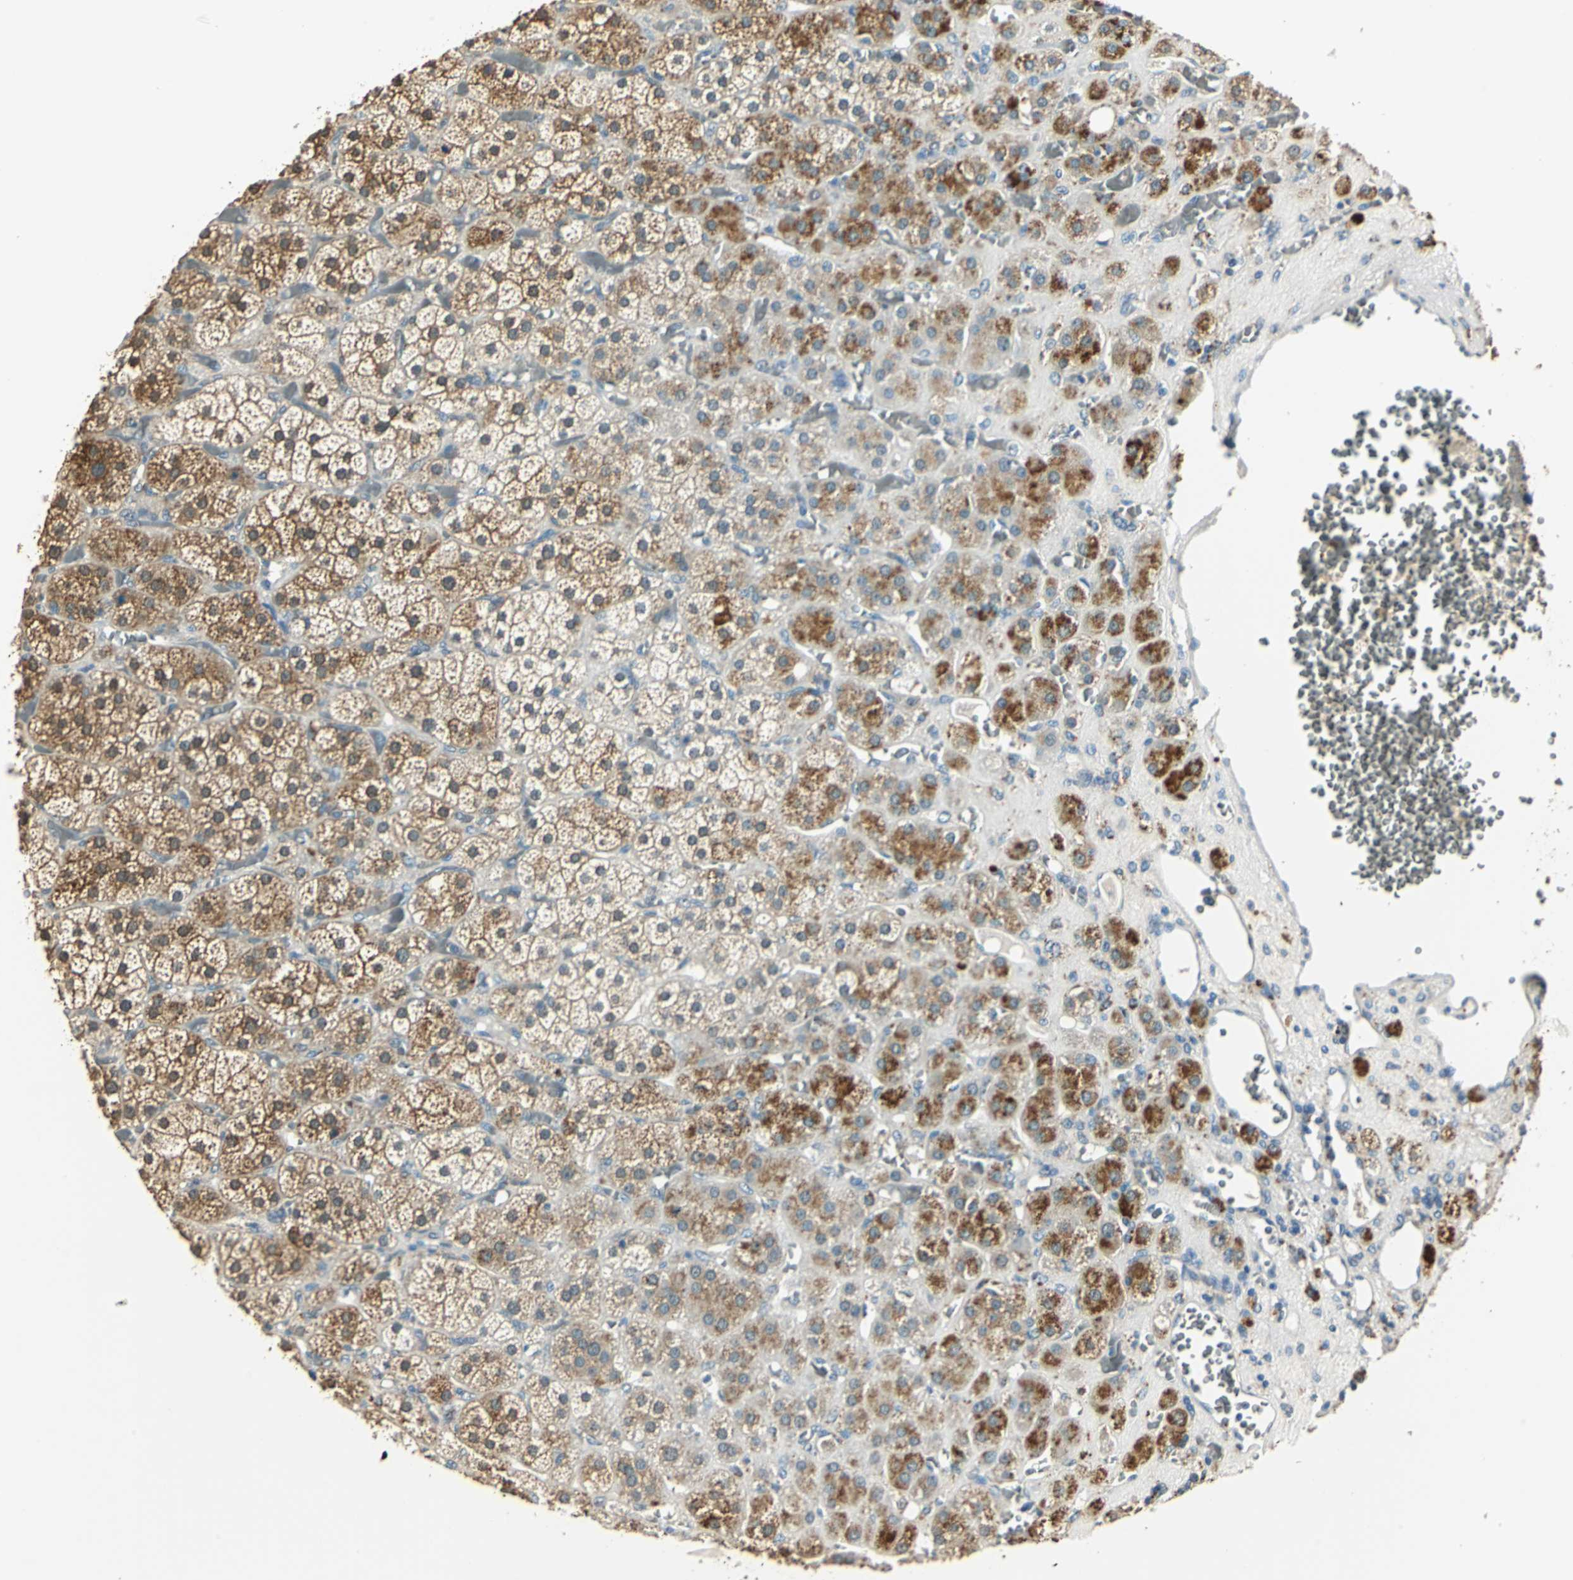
{"staining": {"intensity": "moderate", "quantity": "25%-75%", "location": "cytoplasmic/membranous"}, "tissue": "adrenal gland", "cell_type": "Glandular cells", "image_type": "normal", "snomed": [{"axis": "morphology", "description": "Normal tissue, NOS"}, {"axis": "topography", "description": "Adrenal gland"}], "caption": "Protein analysis of normal adrenal gland displays moderate cytoplasmic/membranous positivity in about 25%-75% of glandular cells.", "gene": "NIT1", "patient": {"sex": "female", "age": 71}}